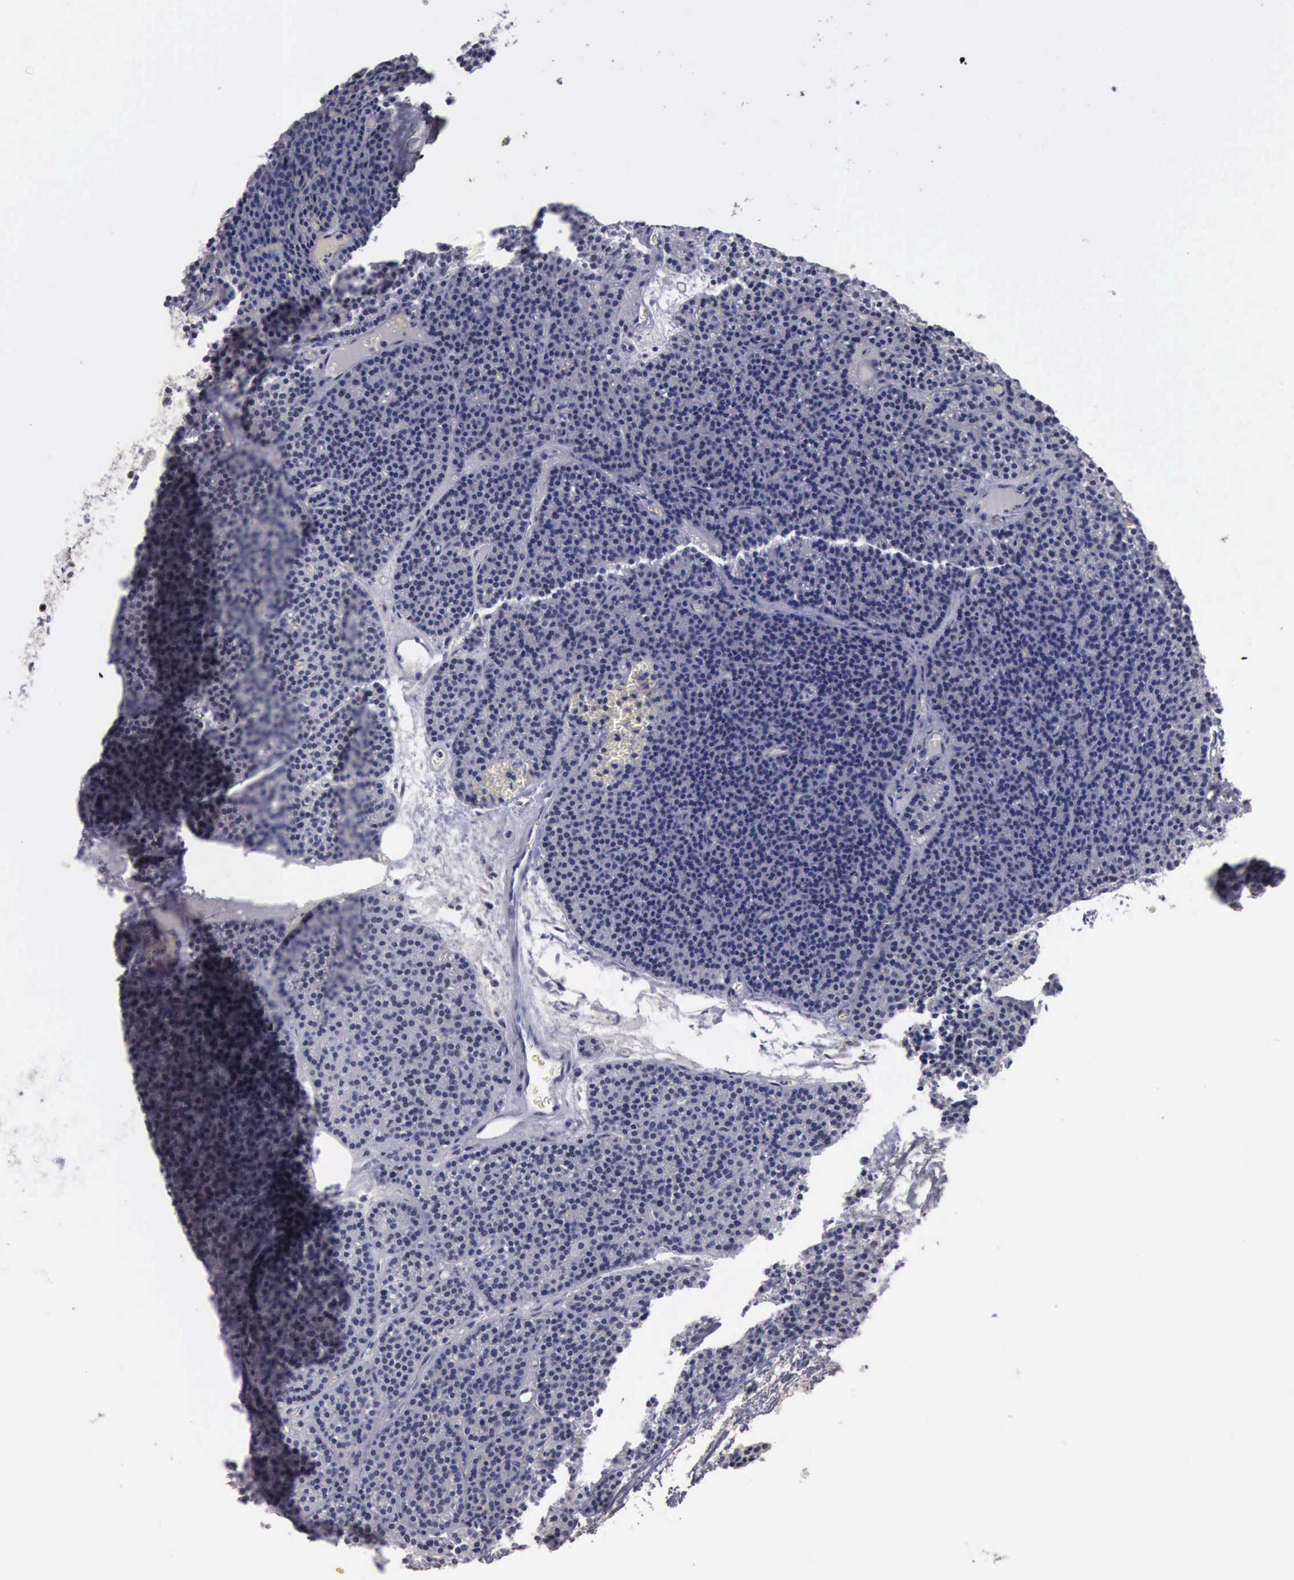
{"staining": {"intensity": "weak", "quantity": "25%-75%", "location": "nuclear"}, "tissue": "parathyroid gland", "cell_type": "Glandular cells", "image_type": "normal", "snomed": [{"axis": "morphology", "description": "Normal tissue, NOS"}, {"axis": "topography", "description": "Parathyroid gland"}], "caption": "This histopathology image demonstrates immunohistochemistry staining of unremarkable human parathyroid gland, with low weak nuclear positivity in about 25%-75% of glandular cells.", "gene": "YY1", "patient": {"sex": "male", "age": 57}}